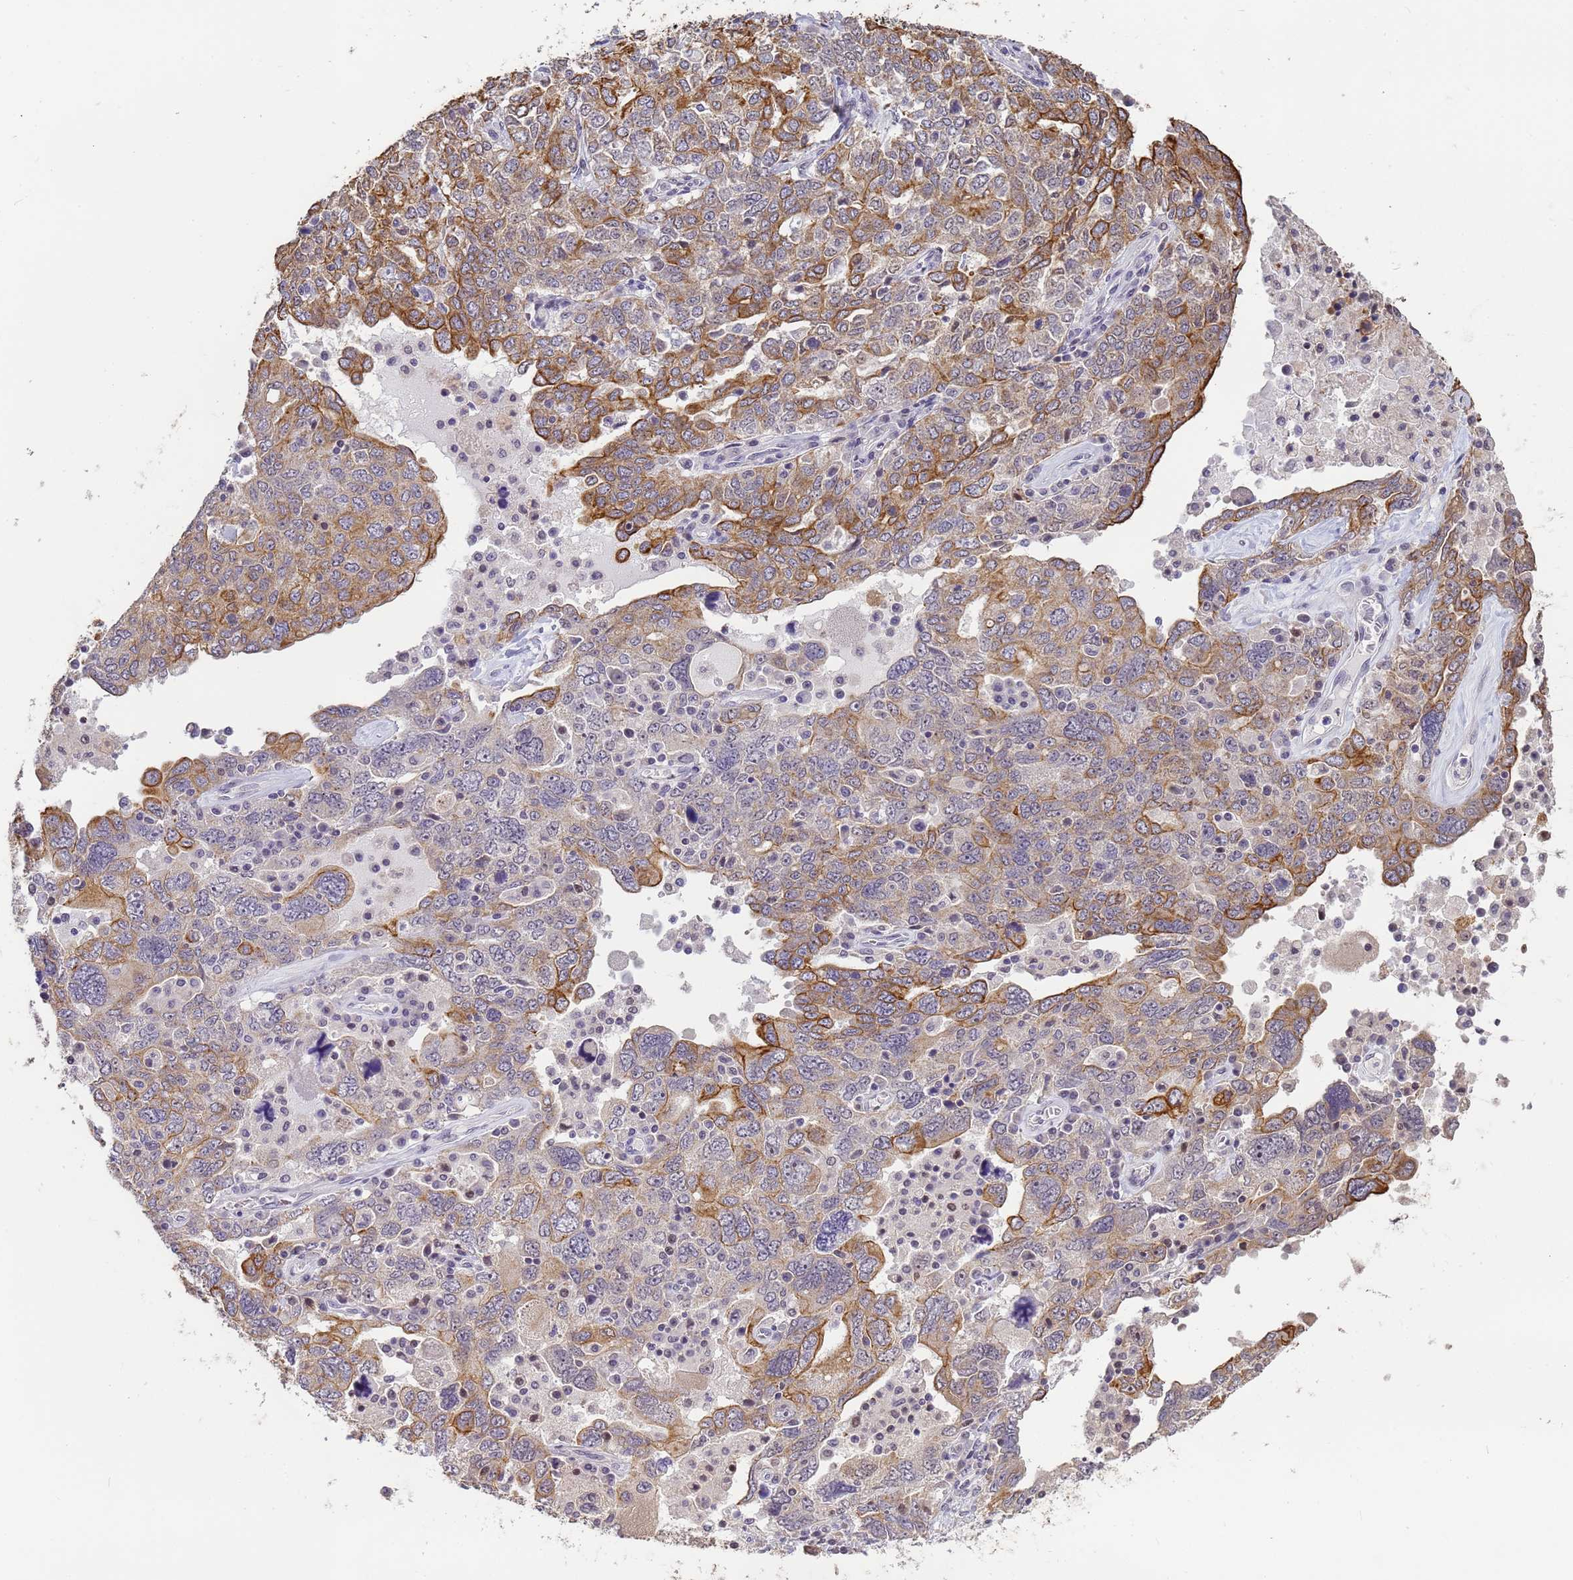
{"staining": {"intensity": "moderate", "quantity": "25%-75%", "location": "cytoplasmic/membranous"}, "tissue": "ovarian cancer", "cell_type": "Tumor cells", "image_type": "cancer", "snomed": [{"axis": "morphology", "description": "Carcinoma, endometroid"}, {"axis": "topography", "description": "Ovary"}], "caption": "A photomicrograph of human endometroid carcinoma (ovarian) stained for a protein demonstrates moderate cytoplasmic/membranous brown staining in tumor cells.", "gene": "VWA3A", "patient": {"sex": "female", "age": 62}}